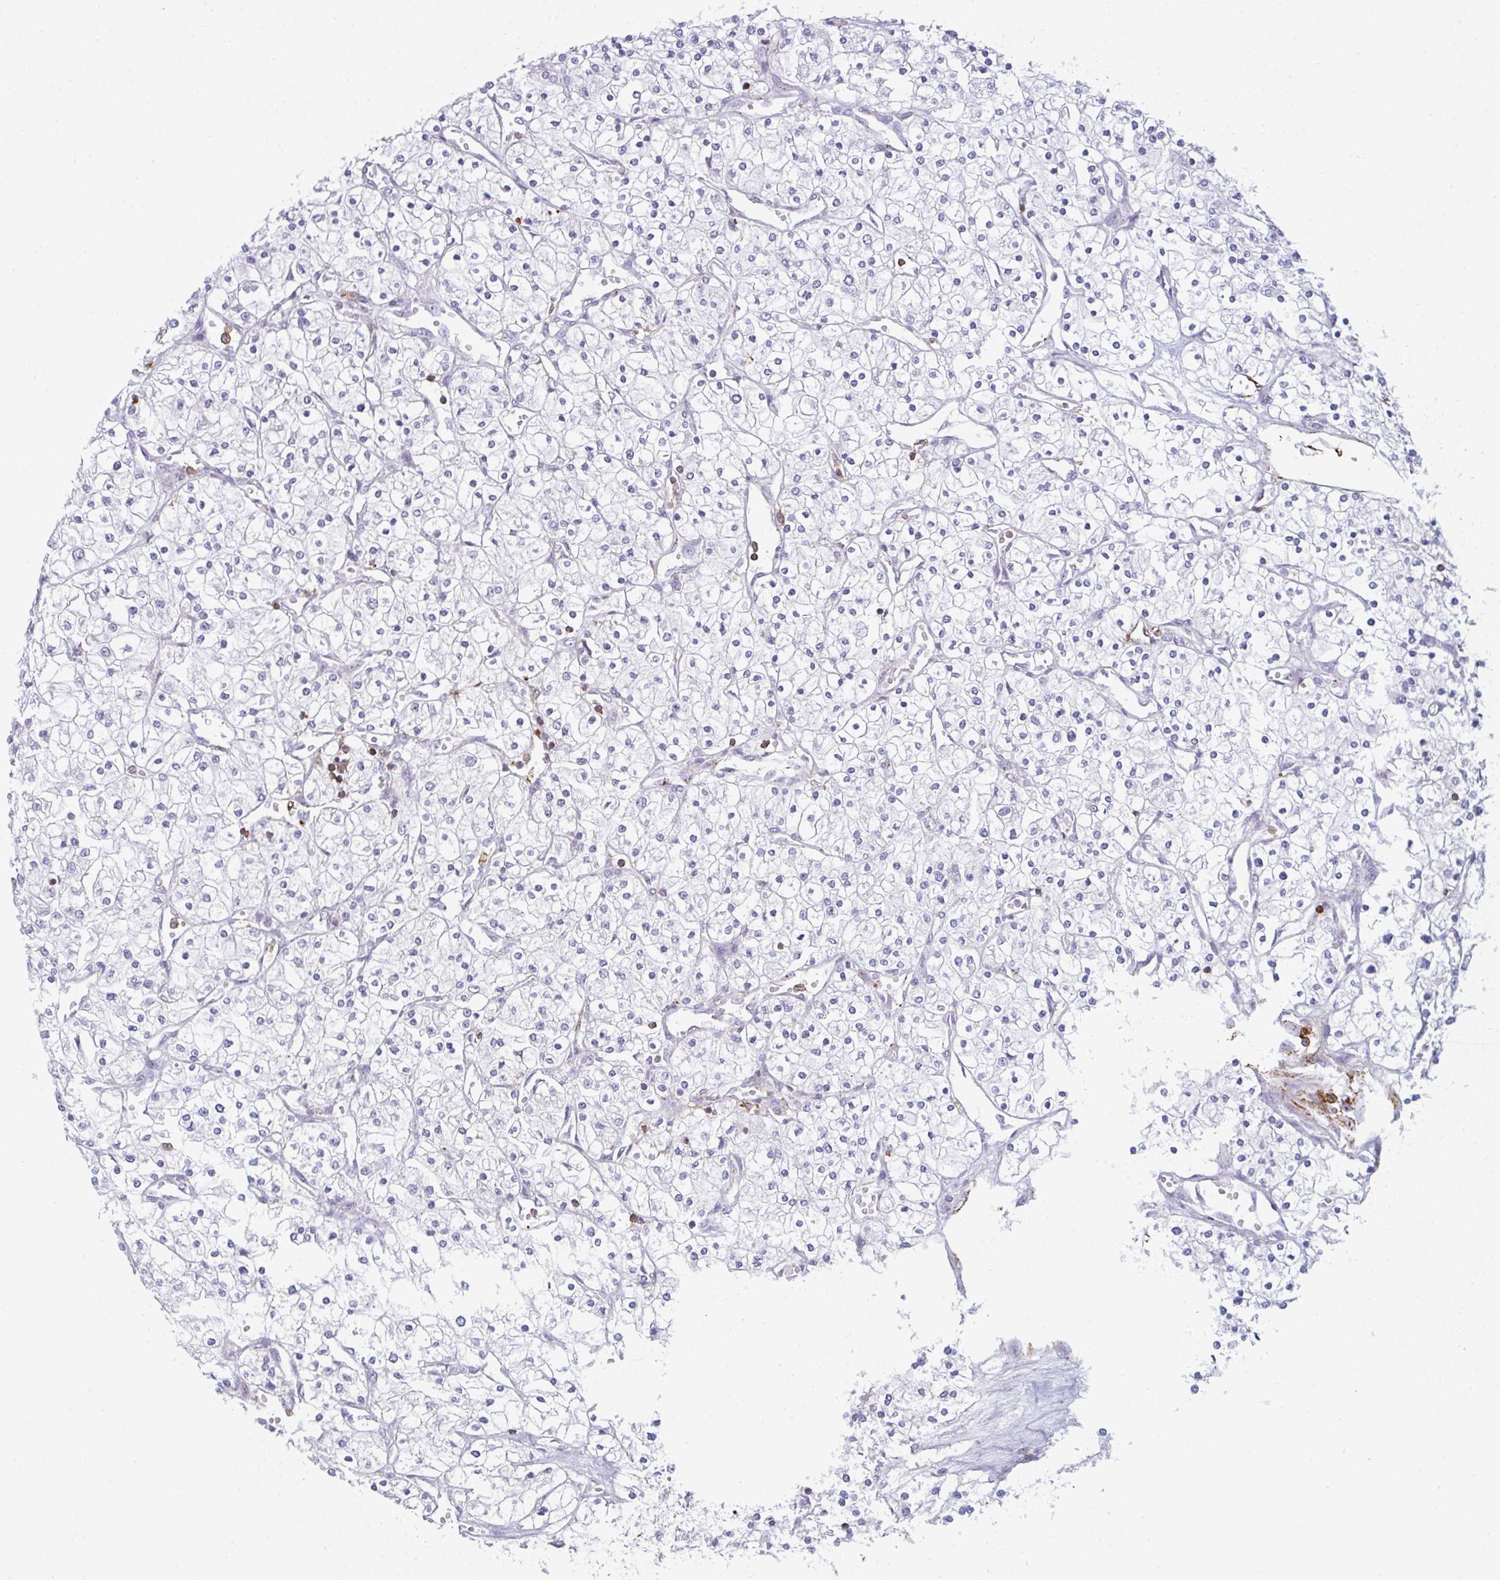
{"staining": {"intensity": "negative", "quantity": "none", "location": "none"}, "tissue": "renal cancer", "cell_type": "Tumor cells", "image_type": "cancer", "snomed": [{"axis": "morphology", "description": "Adenocarcinoma, NOS"}, {"axis": "topography", "description": "Kidney"}], "caption": "Tumor cells are negative for brown protein staining in adenocarcinoma (renal).", "gene": "CD80", "patient": {"sex": "male", "age": 80}}